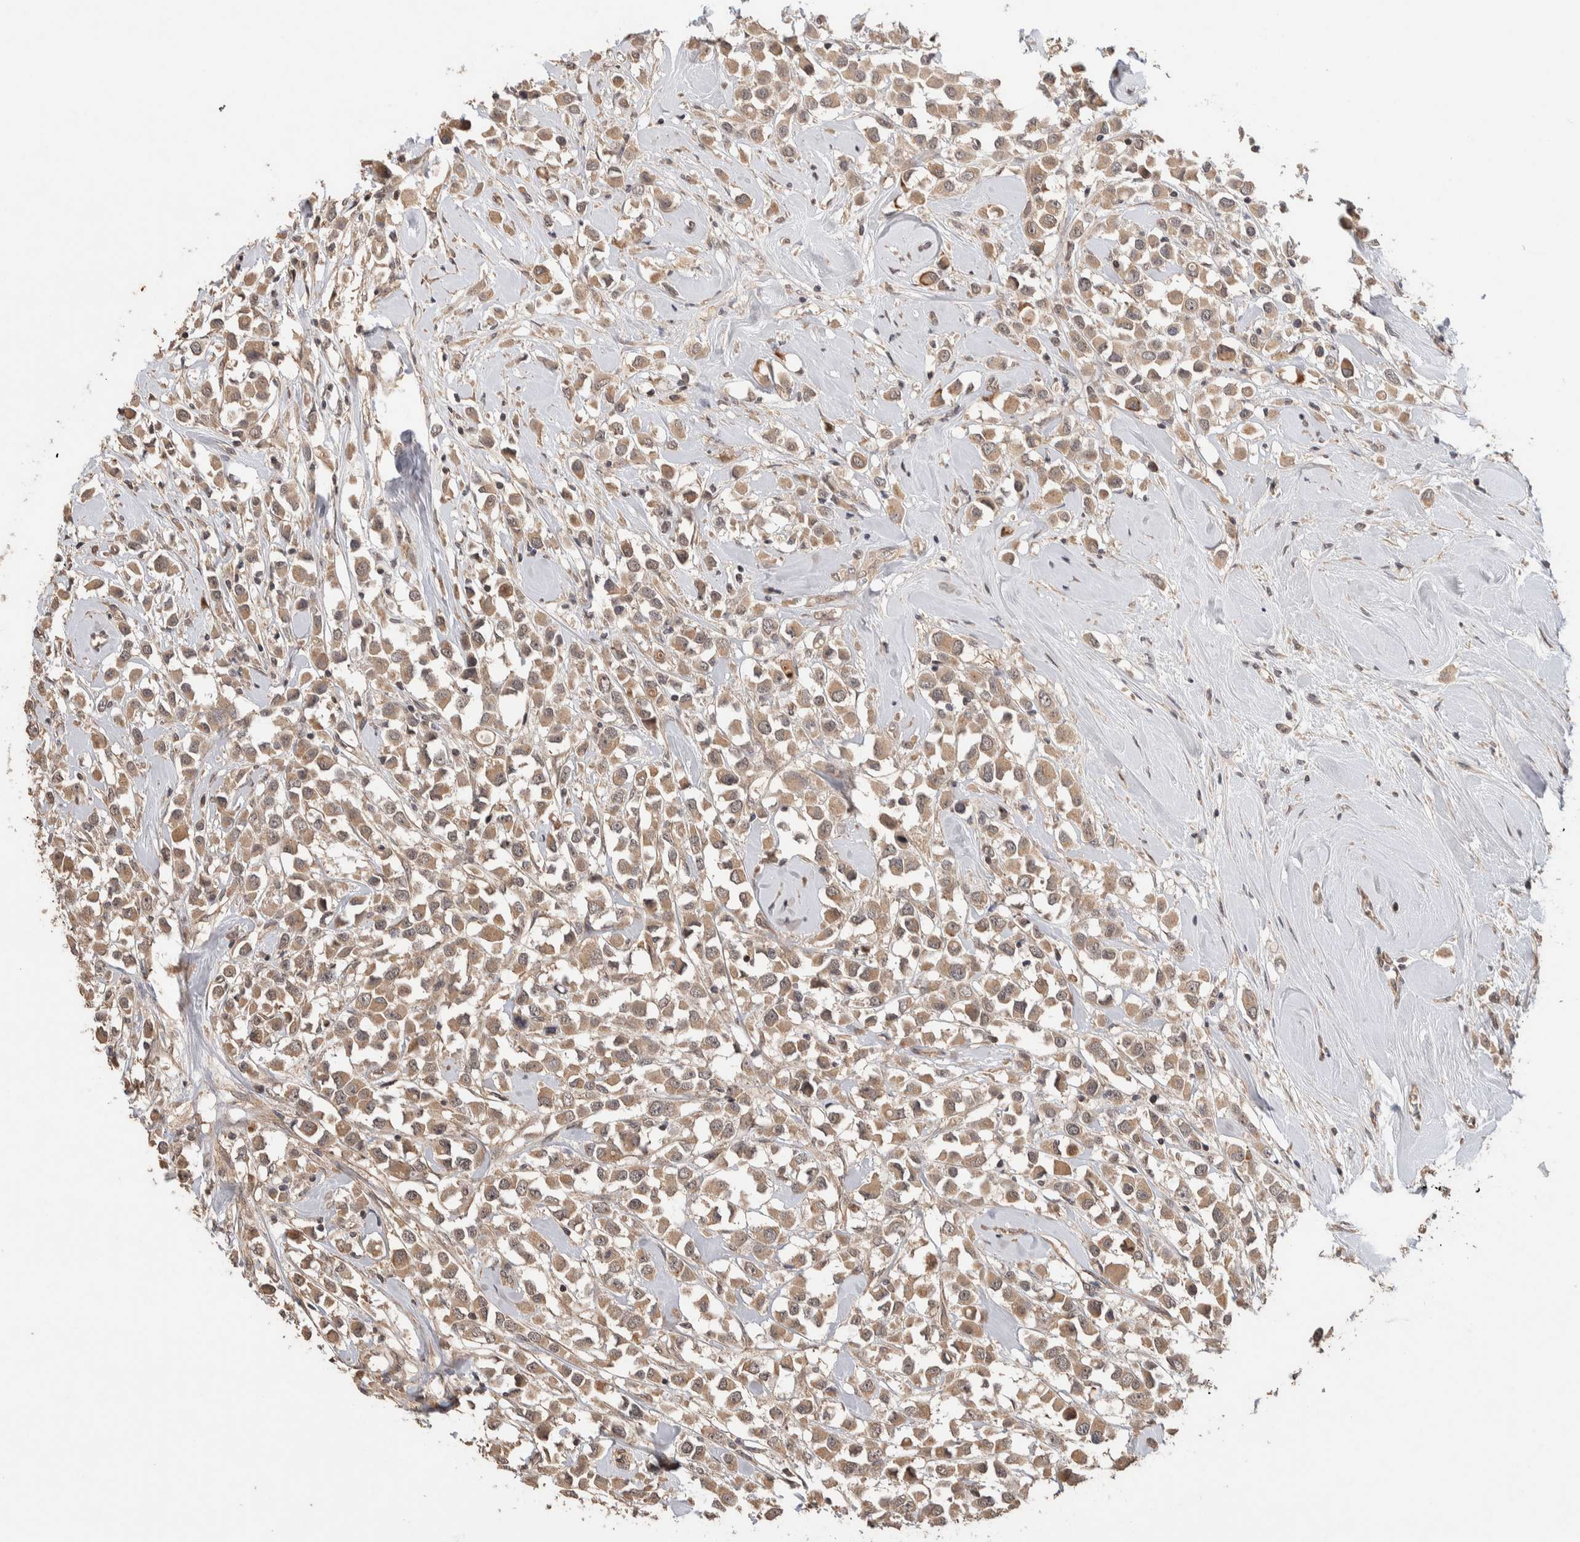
{"staining": {"intensity": "moderate", "quantity": ">75%", "location": "cytoplasmic/membranous,nuclear"}, "tissue": "breast cancer", "cell_type": "Tumor cells", "image_type": "cancer", "snomed": [{"axis": "morphology", "description": "Duct carcinoma"}, {"axis": "topography", "description": "Breast"}], "caption": "Breast invasive ductal carcinoma was stained to show a protein in brown. There is medium levels of moderate cytoplasmic/membranous and nuclear staining in approximately >75% of tumor cells.", "gene": "PRDM15", "patient": {"sex": "female", "age": 61}}